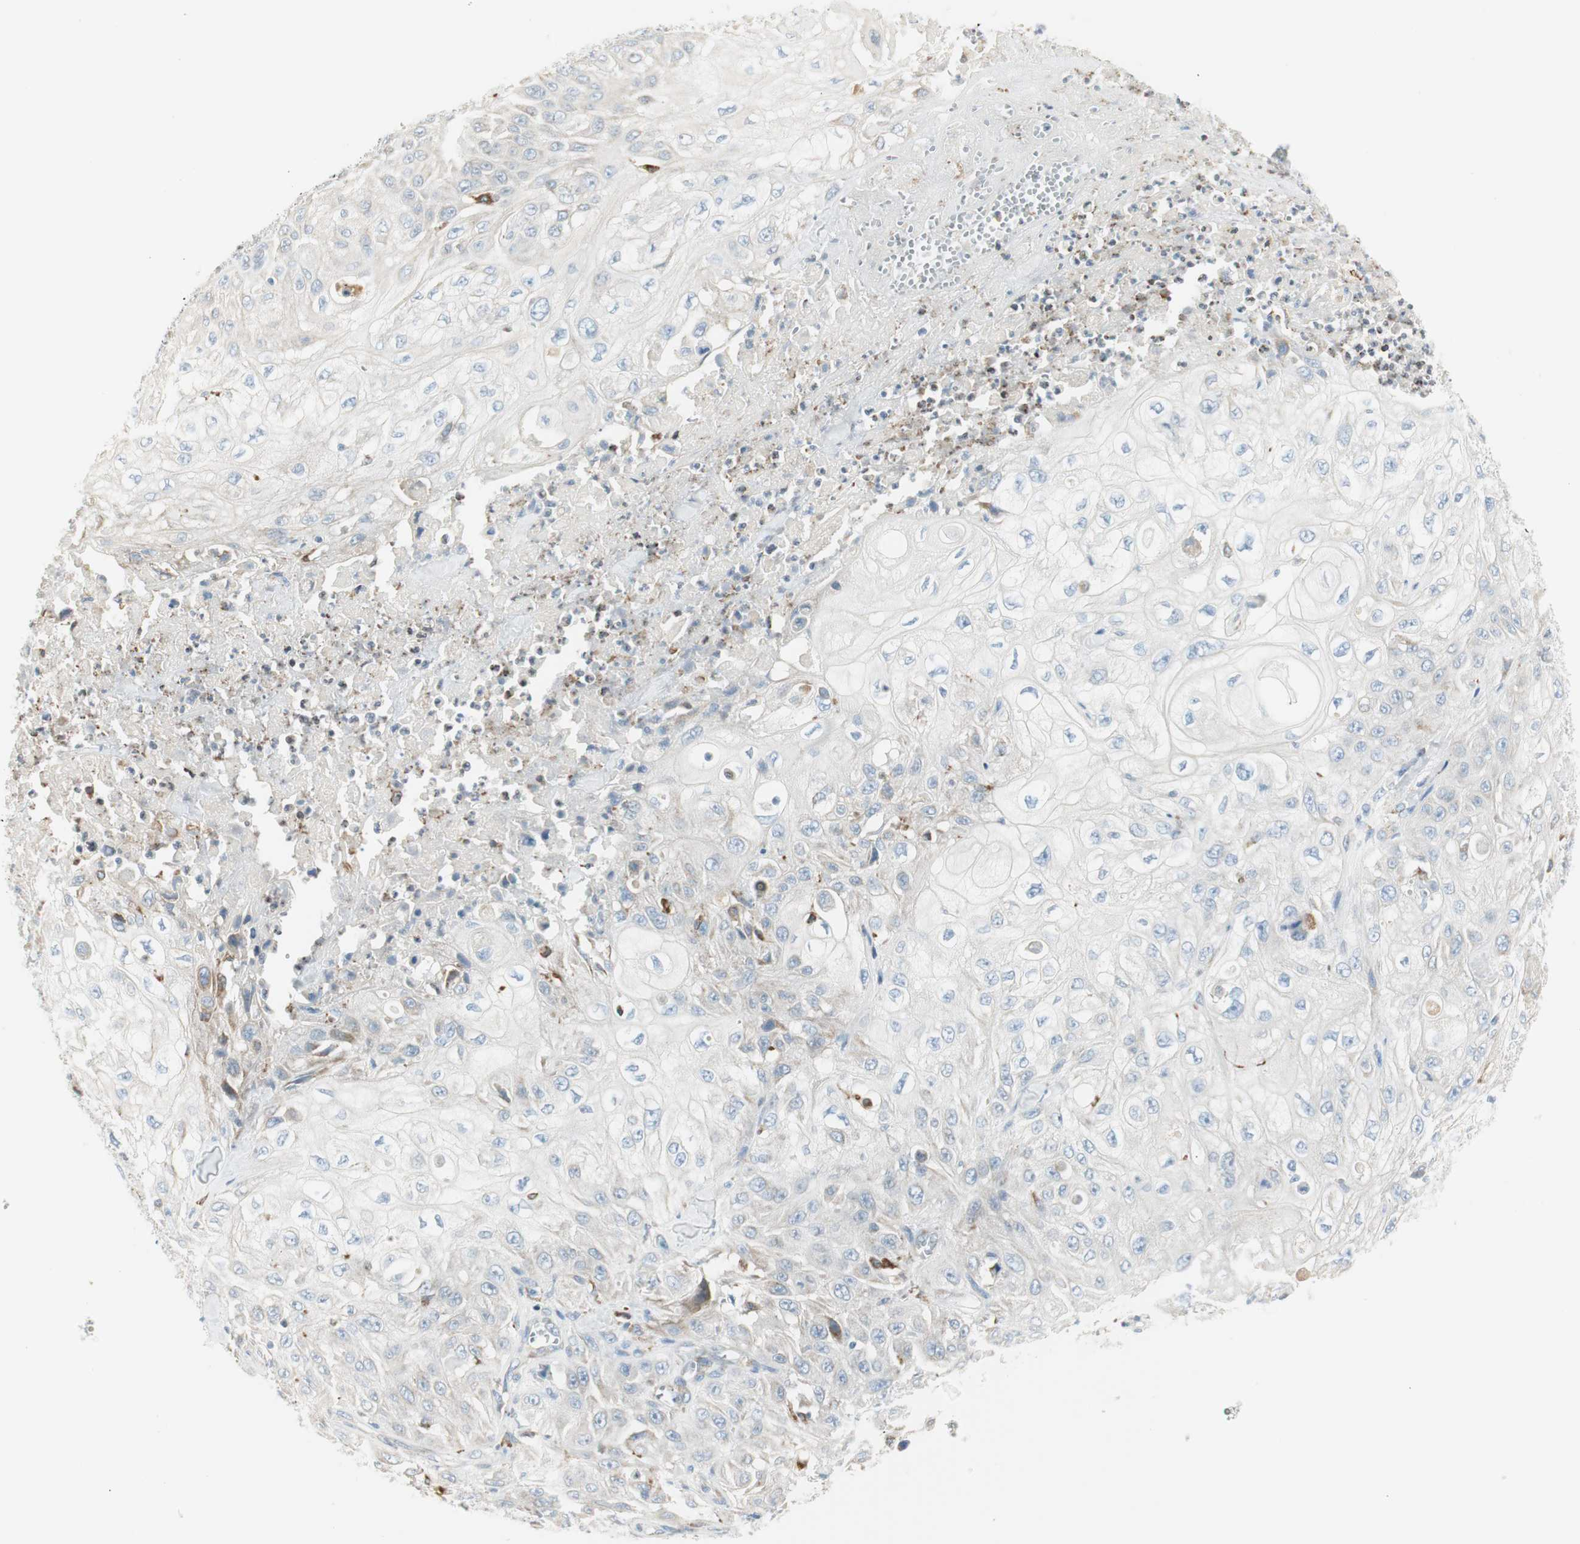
{"staining": {"intensity": "negative", "quantity": "none", "location": "none"}, "tissue": "skin cancer", "cell_type": "Tumor cells", "image_type": "cancer", "snomed": [{"axis": "morphology", "description": "Squamous cell carcinoma, NOS"}, {"axis": "morphology", "description": "Squamous cell carcinoma, metastatic, NOS"}, {"axis": "topography", "description": "Skin"}, {"axis": "topography", "description": "Lymph node"}], "caption": "This photomicrograph is of skin cancer stained with IHC to label a protein in brown with the nuclei are counter-stained blue. There is no positivity in tumor cells.", "gene": "TNFSF11", "patient": {"sex": "male", "age": 75}}